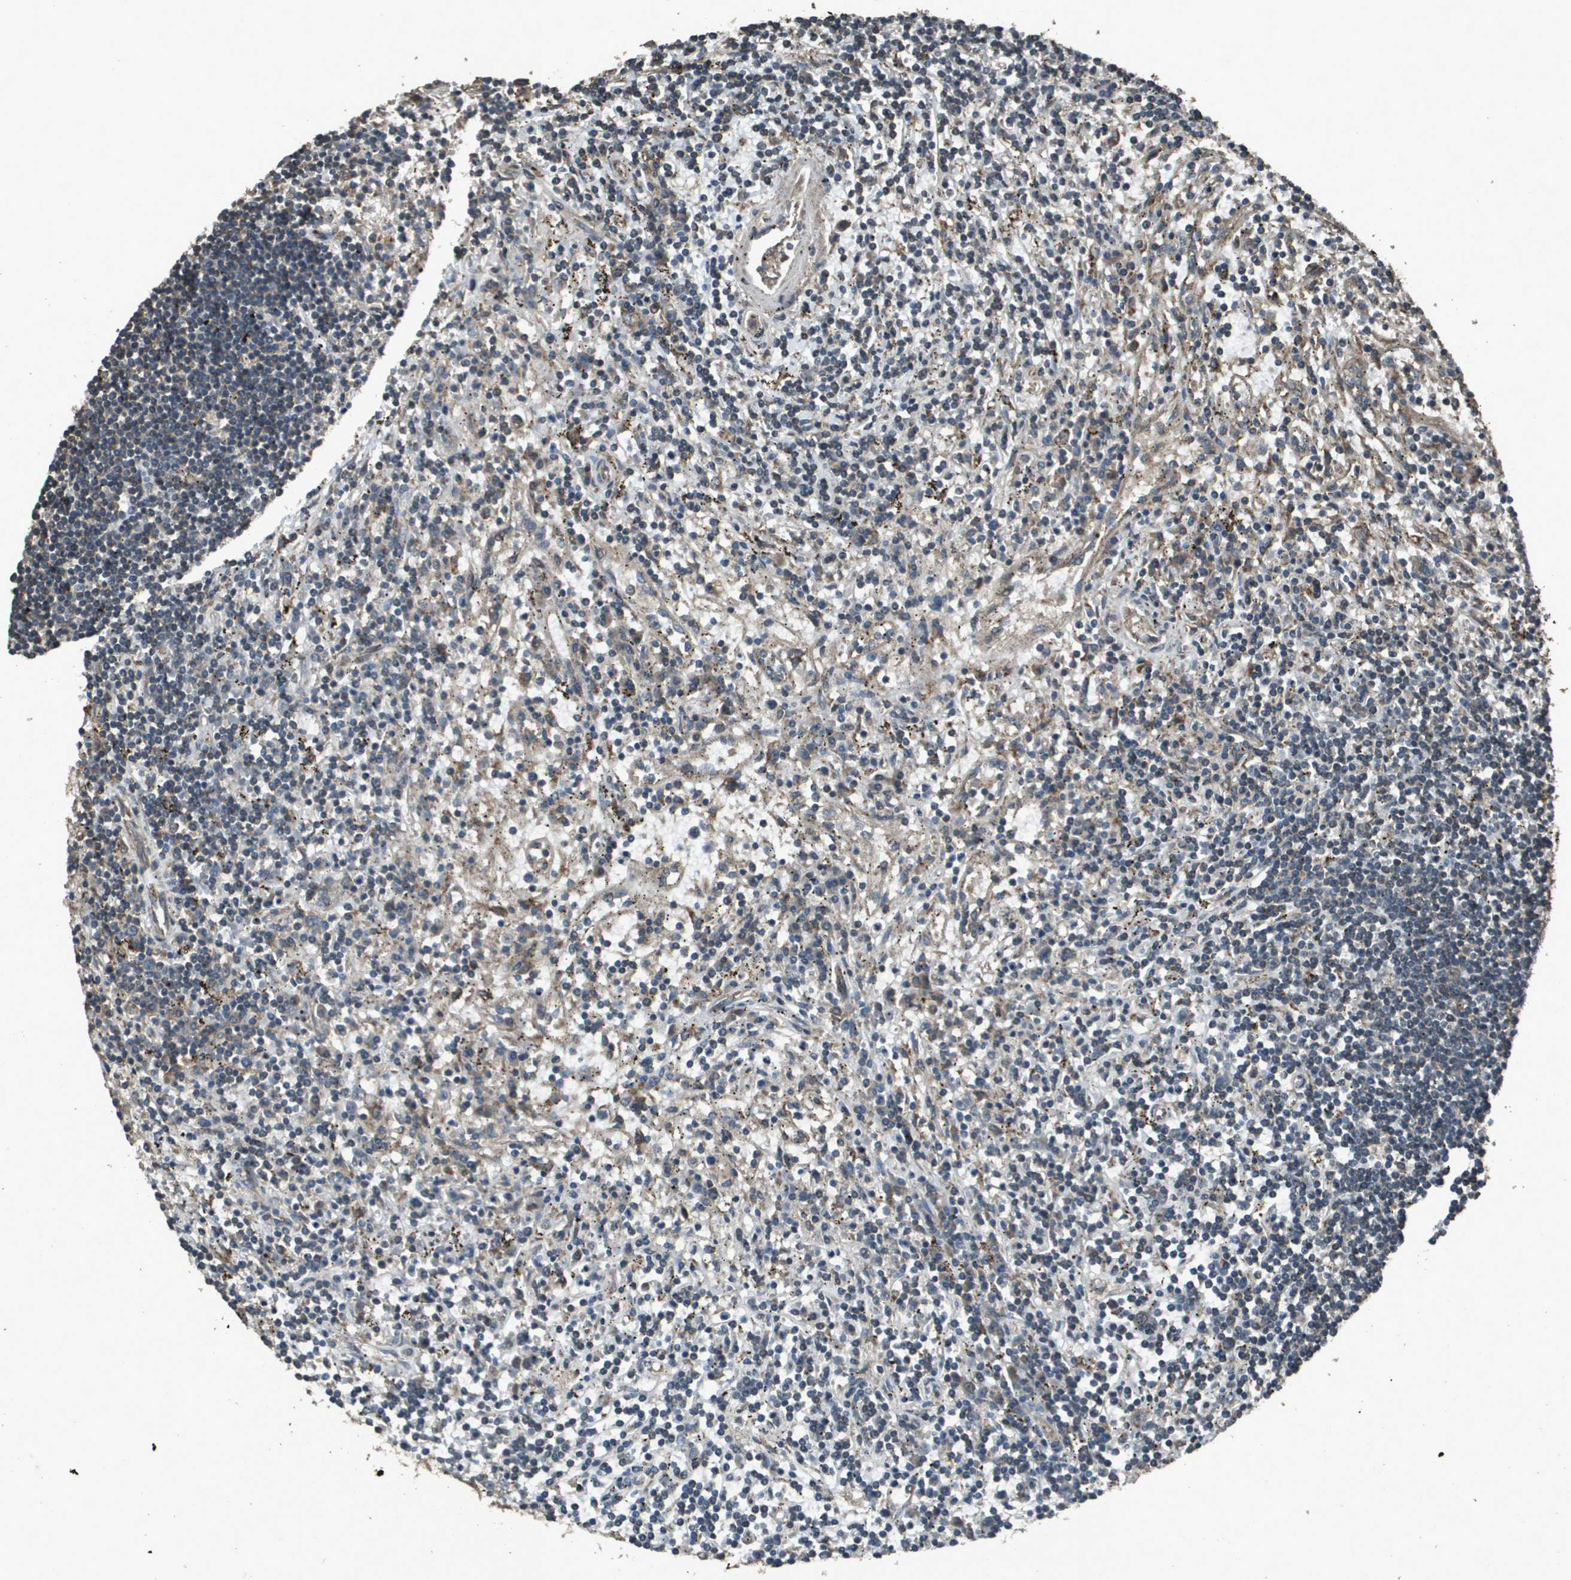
{"staining": {"intensity": "weak", "quantity": "25%-75%", "location": "cytoplasmic/membranous"}, "tissue": "lymphoma", "cell_type": "Tumor cells", "image_type": "cancer", "snomed": [{"axis": "morphology", "description": "Malignant lymphoma, non-Hodgkin's type, Low grade"}, {"axis": "topography", "description": "Spleen"}], "caption": "A micrograph of malignant lymphoma, non-Hodgkin's type (low-grade) stained for a protein exhibits weak cytoplasmic/membranous brown staining in tumor cells.", "gene": "FIG4", "patient": {"sex": "male", "age": 76}}